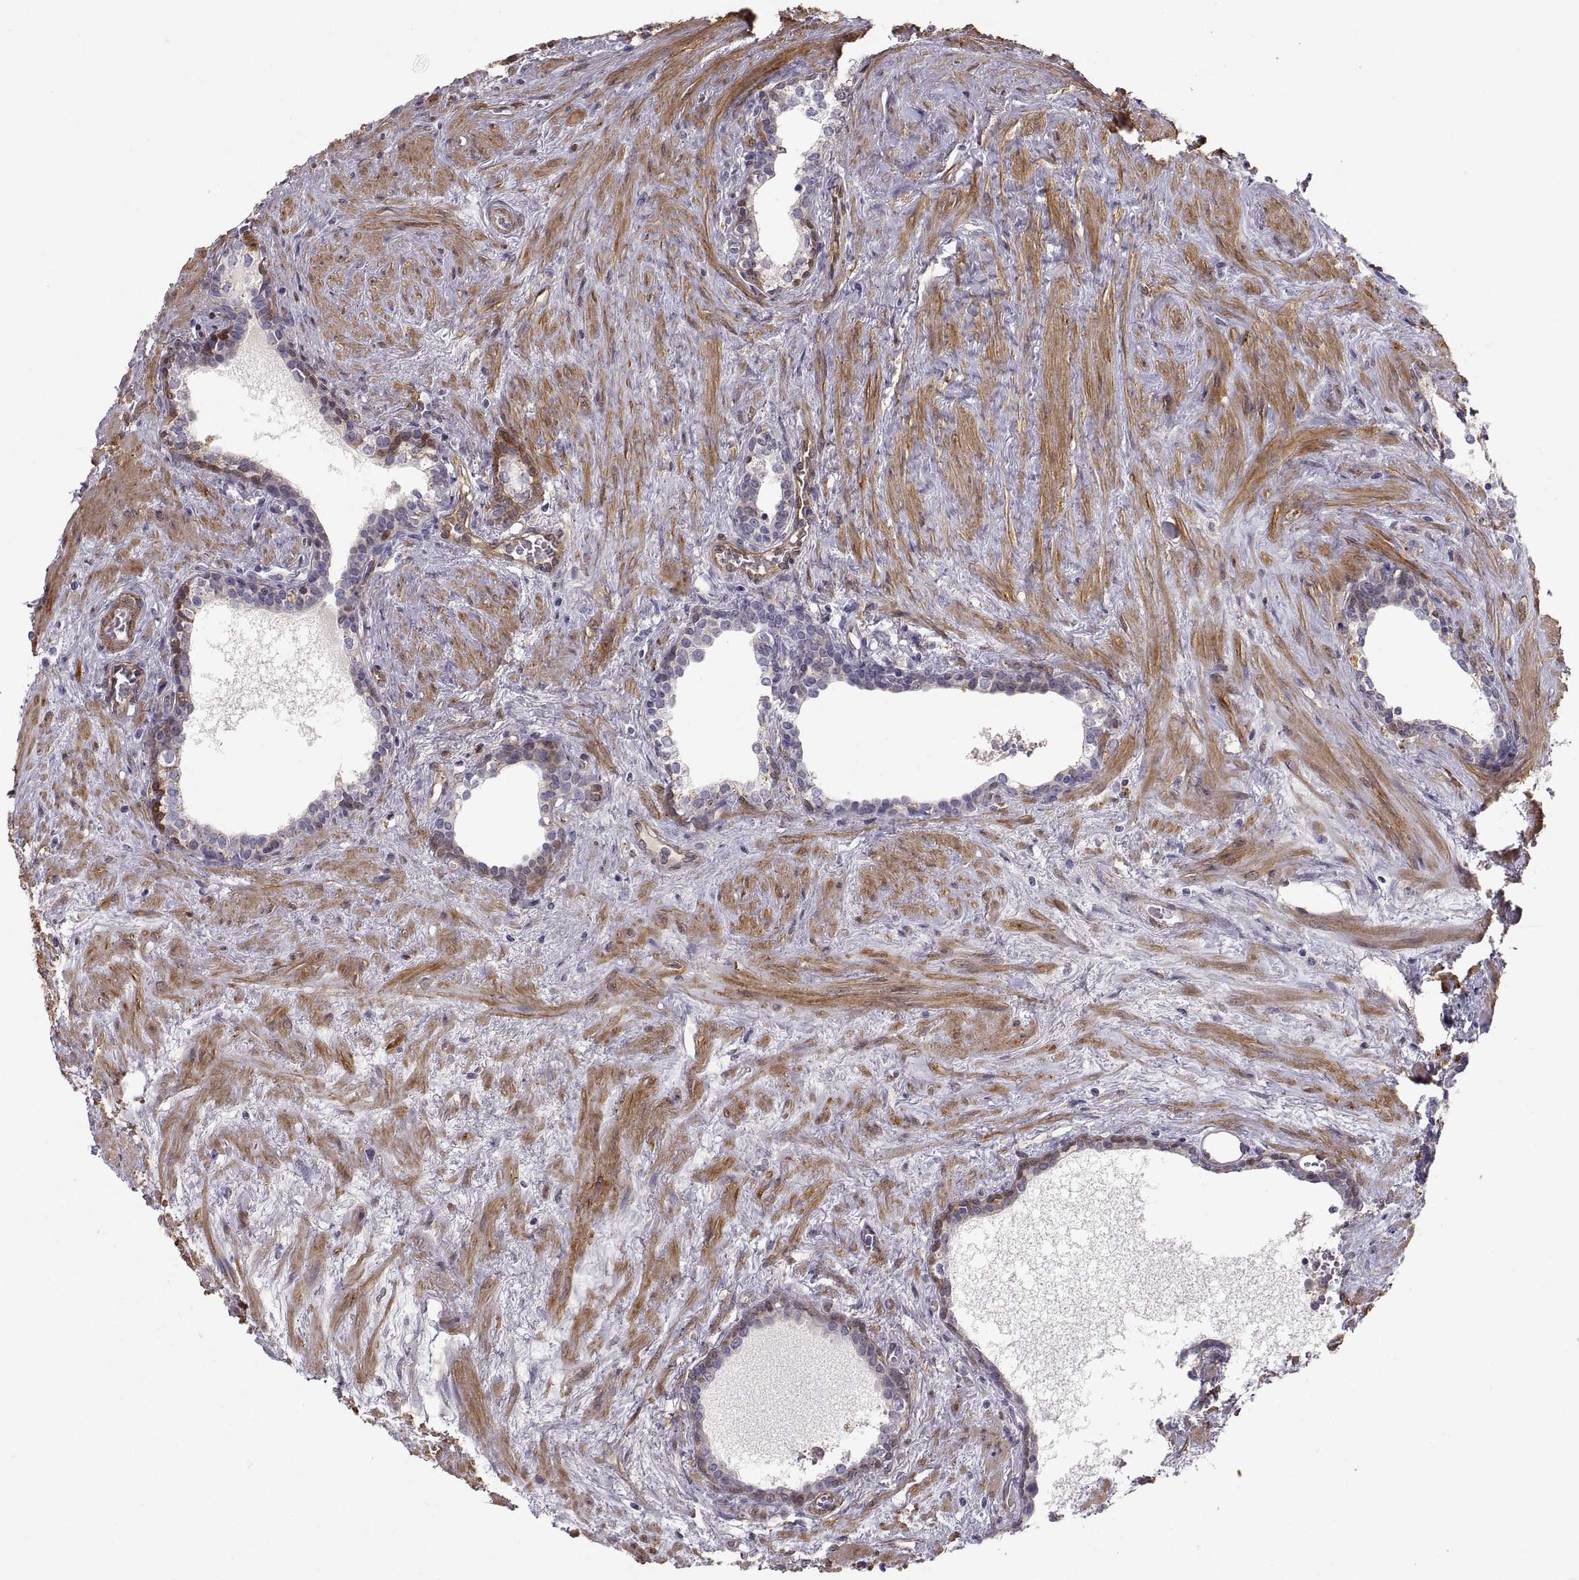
{"staining": {"intensity": "moderate", "quantity": "<25%", "location": "cytoplasmic/membranous"}, "tissue": "prostate cancer", "cell_type": "Tumor cells", "image_type": "cancer", "snomed": [{"axis": "morphology", "description": "Adenocarcinoma, NOS"}, {"axis": "morphology", "description": "Adenocarcinoma, High grade"}, {"axis": "topography", "description": "Prostate"}], "caption": "There is low levels of moderate cytoplasmic/membranous positivity in tumor cells of prostate cancer (adenocarcinoma), as demonstrated by immunohistochemical staining (brown color).", "gene": "PGM5", "patient": {"sex": "male", "age": 61}}